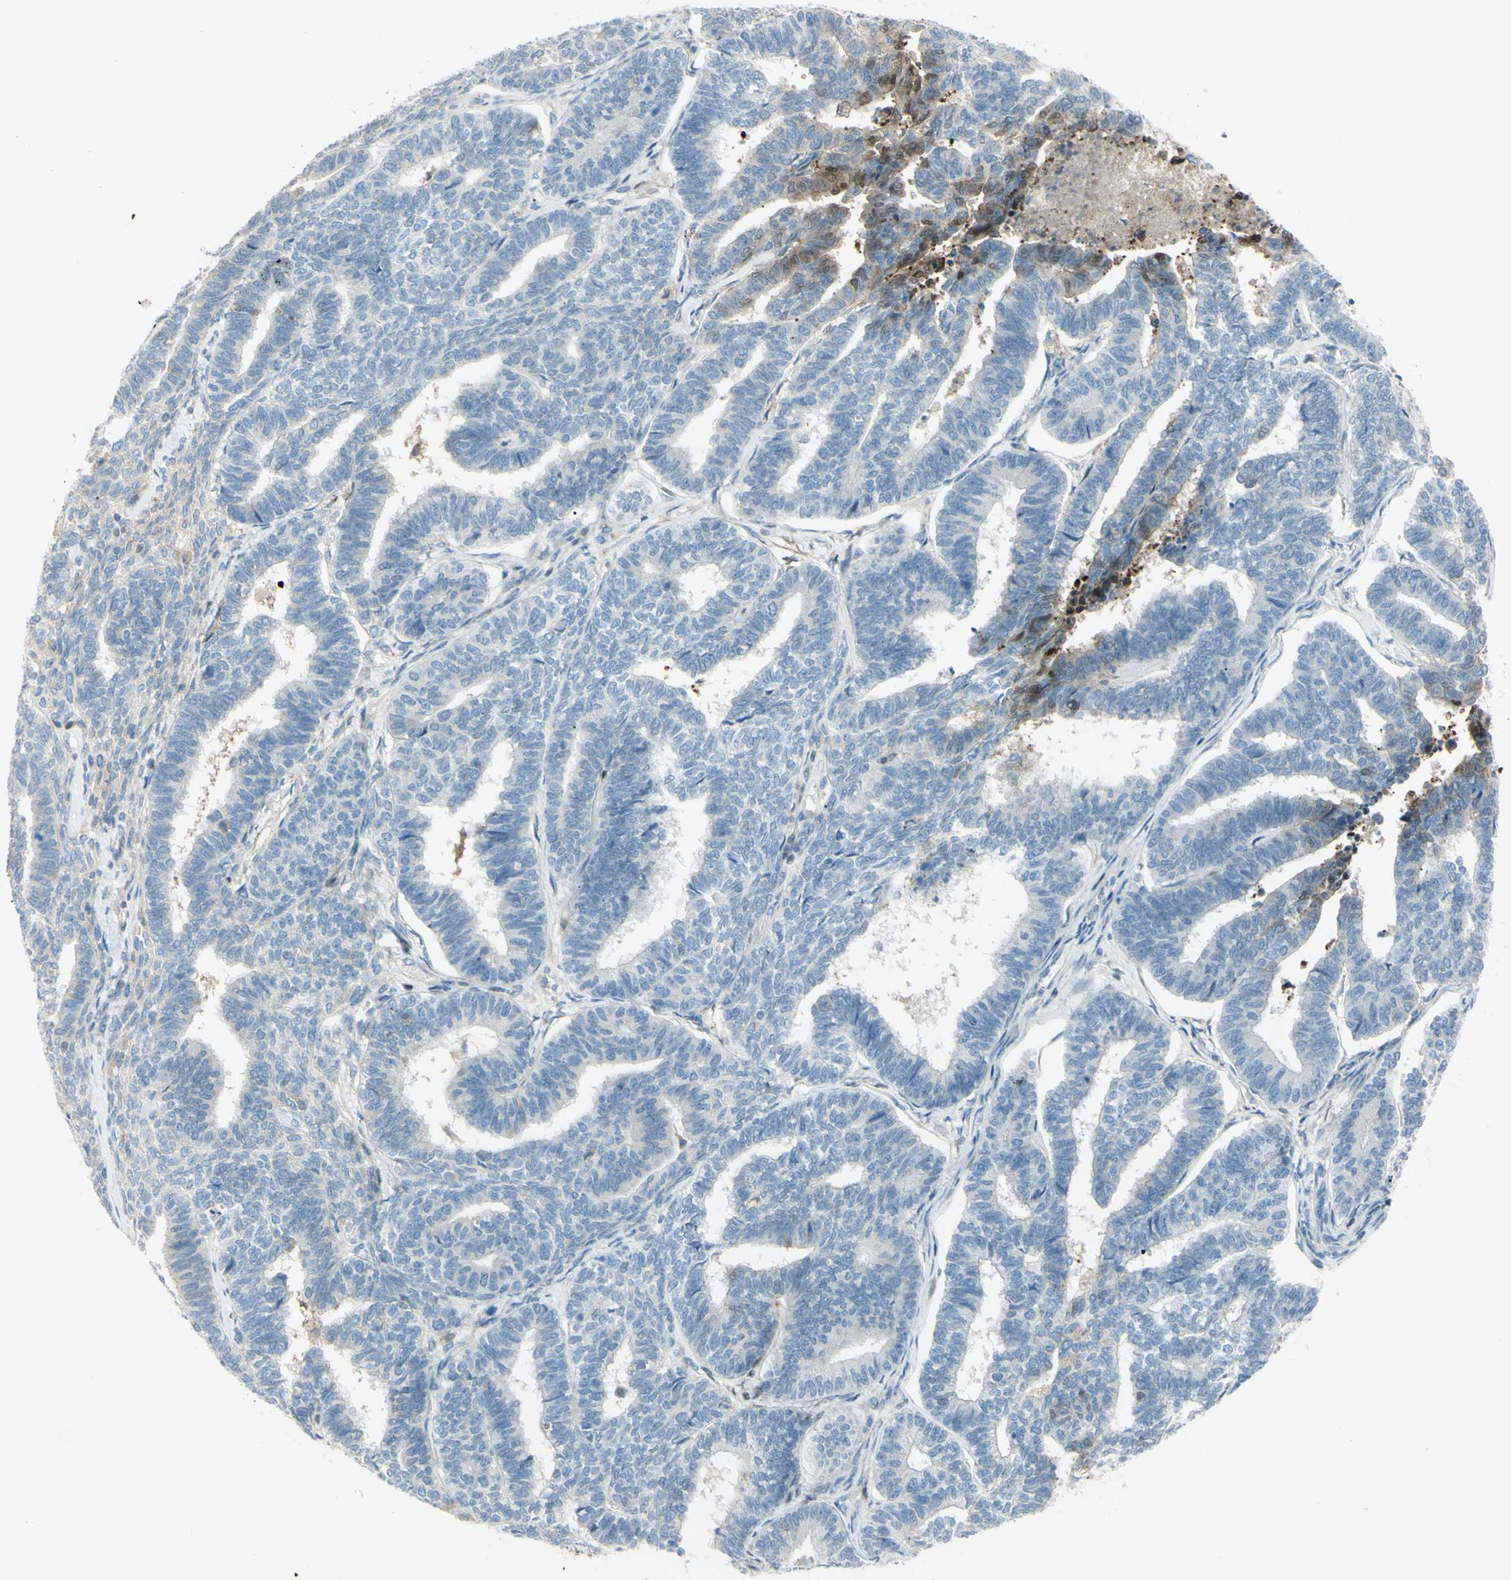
{"staining": {"intensity": "moderate", "quantity": "<25%", "location": "nuclear"}, "tissue": "endometrial cancer", "cell_type": "Tumor cells", "image_type": "cancer", "snomed": [{"axis": "morphology", "description": "Adenocarcinoma, NOS"}, {"axis": "topography", "description": "Endometrium"}], "caption": "Protein expression analysis of human adenocarcinoma (endometrial) reveals moderate nuclear staining in approximately <25% of tumor cells.", "gene": "C1orf159", "patient": {"sex": "female", "age": 70}}